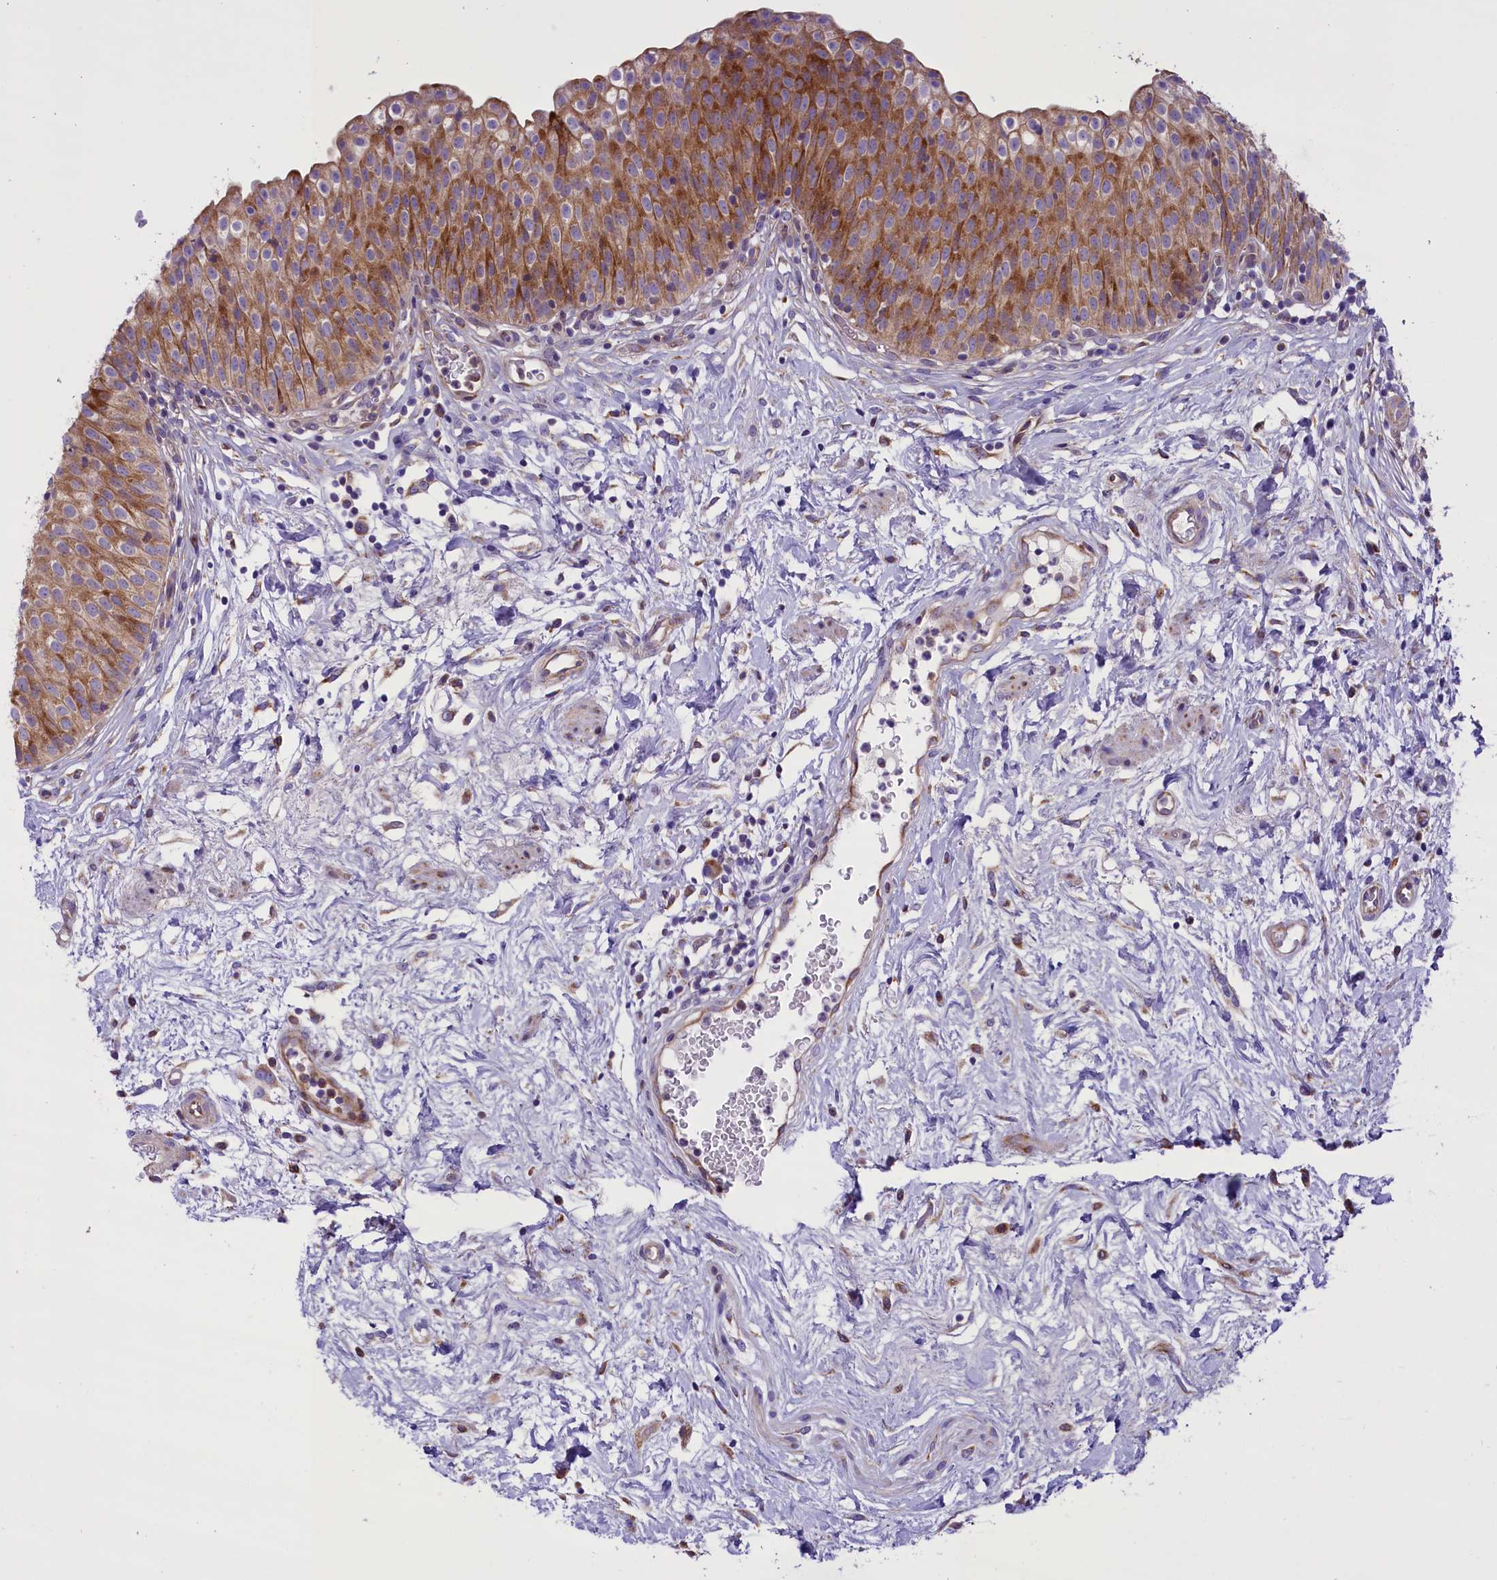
{"staining": {"intensity": "strong", "quantity": ">75%", "location": "cytoplasmic/membranous"}, "tissue": "urinary bladder", "cell_type": "Urothelial cells", "image_type": "normal", "snomed": [{"axis": "morphology", "description": "Normal tissue, NOS"}, {"axis": "topography", "description": "Urinary bladder"}], "caption": "Urothelial cells exhibit high levels of strong cytoplasmic/membranous expression in approximately >75% of cells in normal human urinary bladder.", "gene": "PTPRU", "patient": {"sex": "male", "age": 55}}